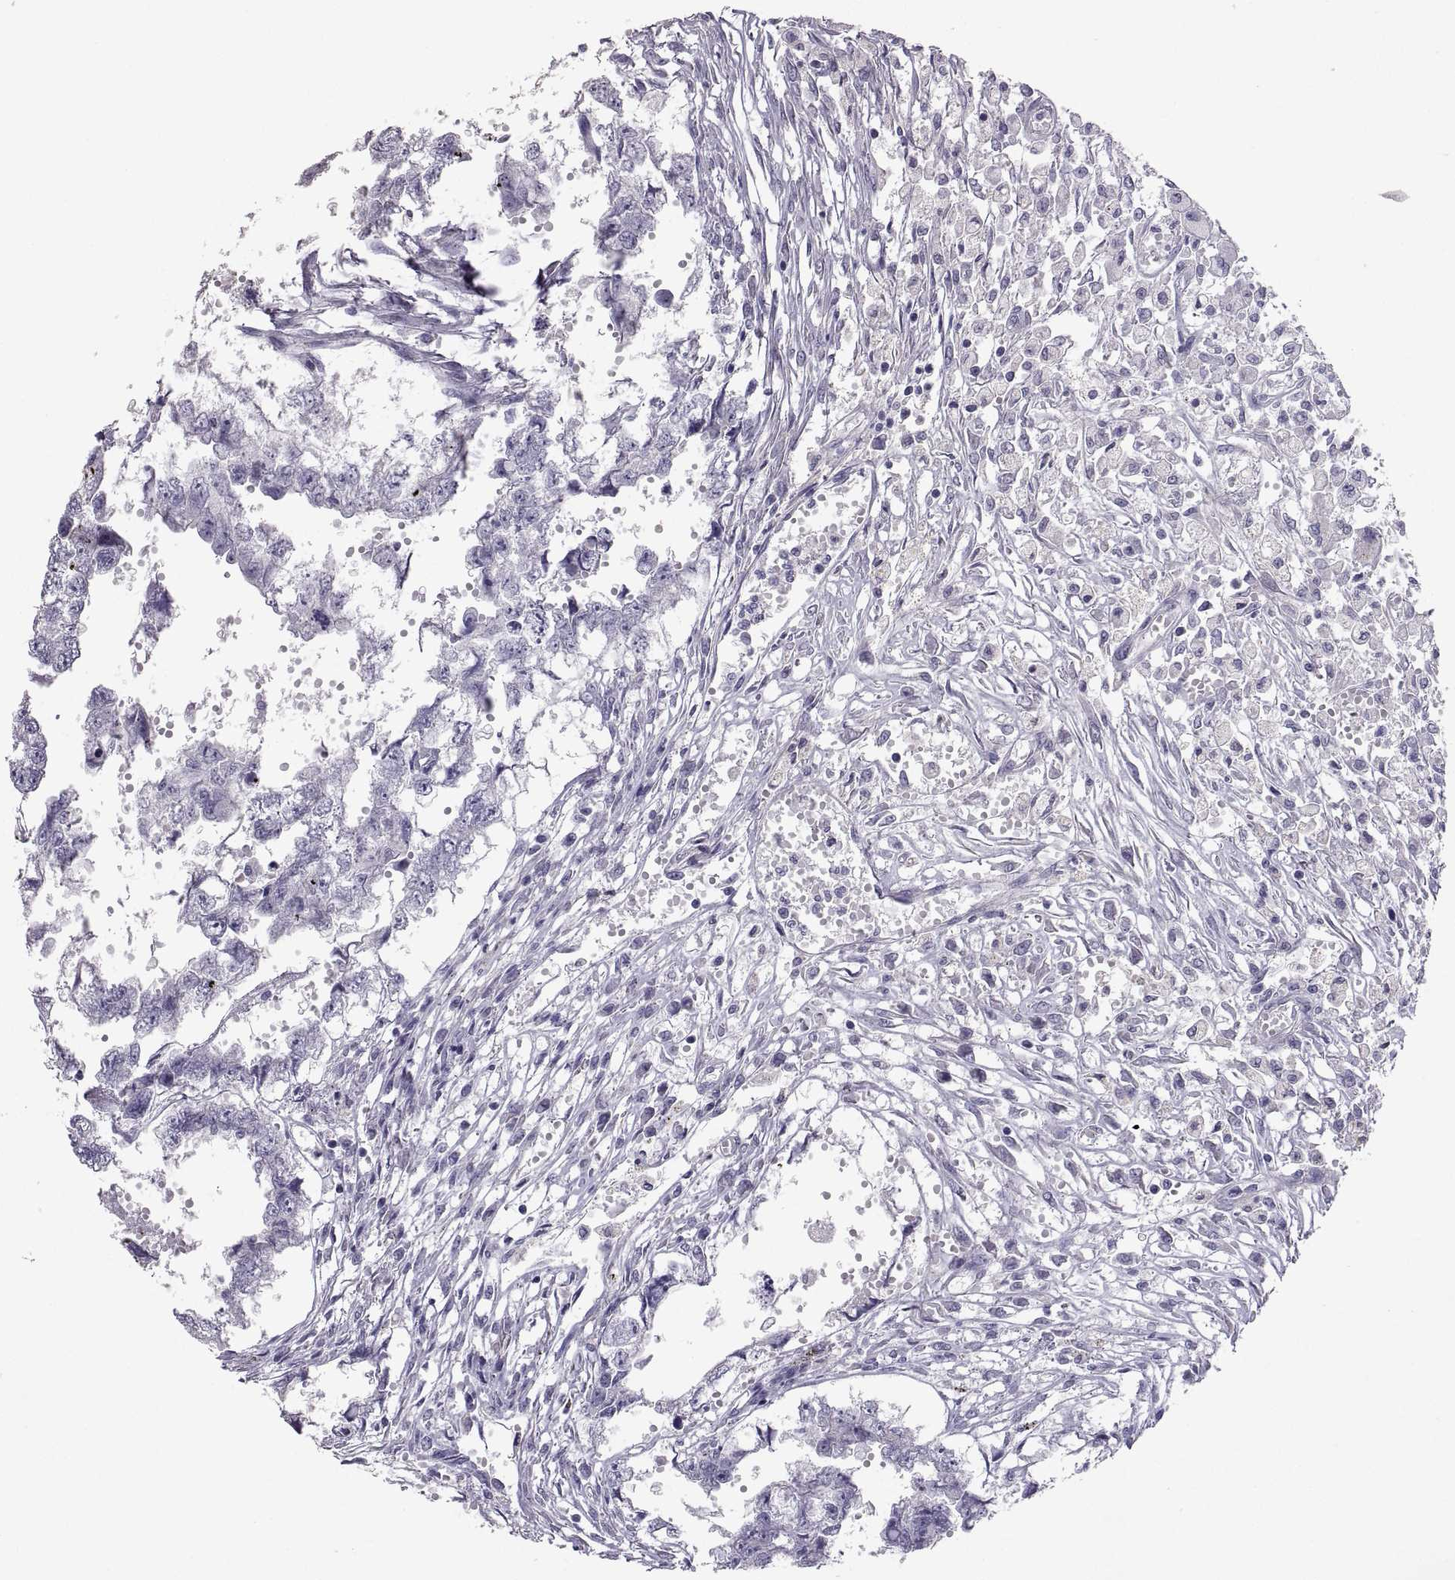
{"staining": {"intensity": "negative", "quantity": "none", "location": "none"}, "tissue": "testis cancer", "cell_type": "Tumor cells", "image_type": "cancer", "snomed": [{"axis": "morphology", "description": "Carcinoma, Embryonal, NOS"}, {"axis": "morphology", "description": "Teratoma, malignant, NOS"}, {"axis": "topography", "description": "Testis"}], "caption": "High power microscopy histopathology image of an IHC photomicrograph of teratoma (malignant) (testis), revealing no significant expression in tumor cells.", "gene": "IGSF1", "patient": {"sex": "male", "age": 44}}